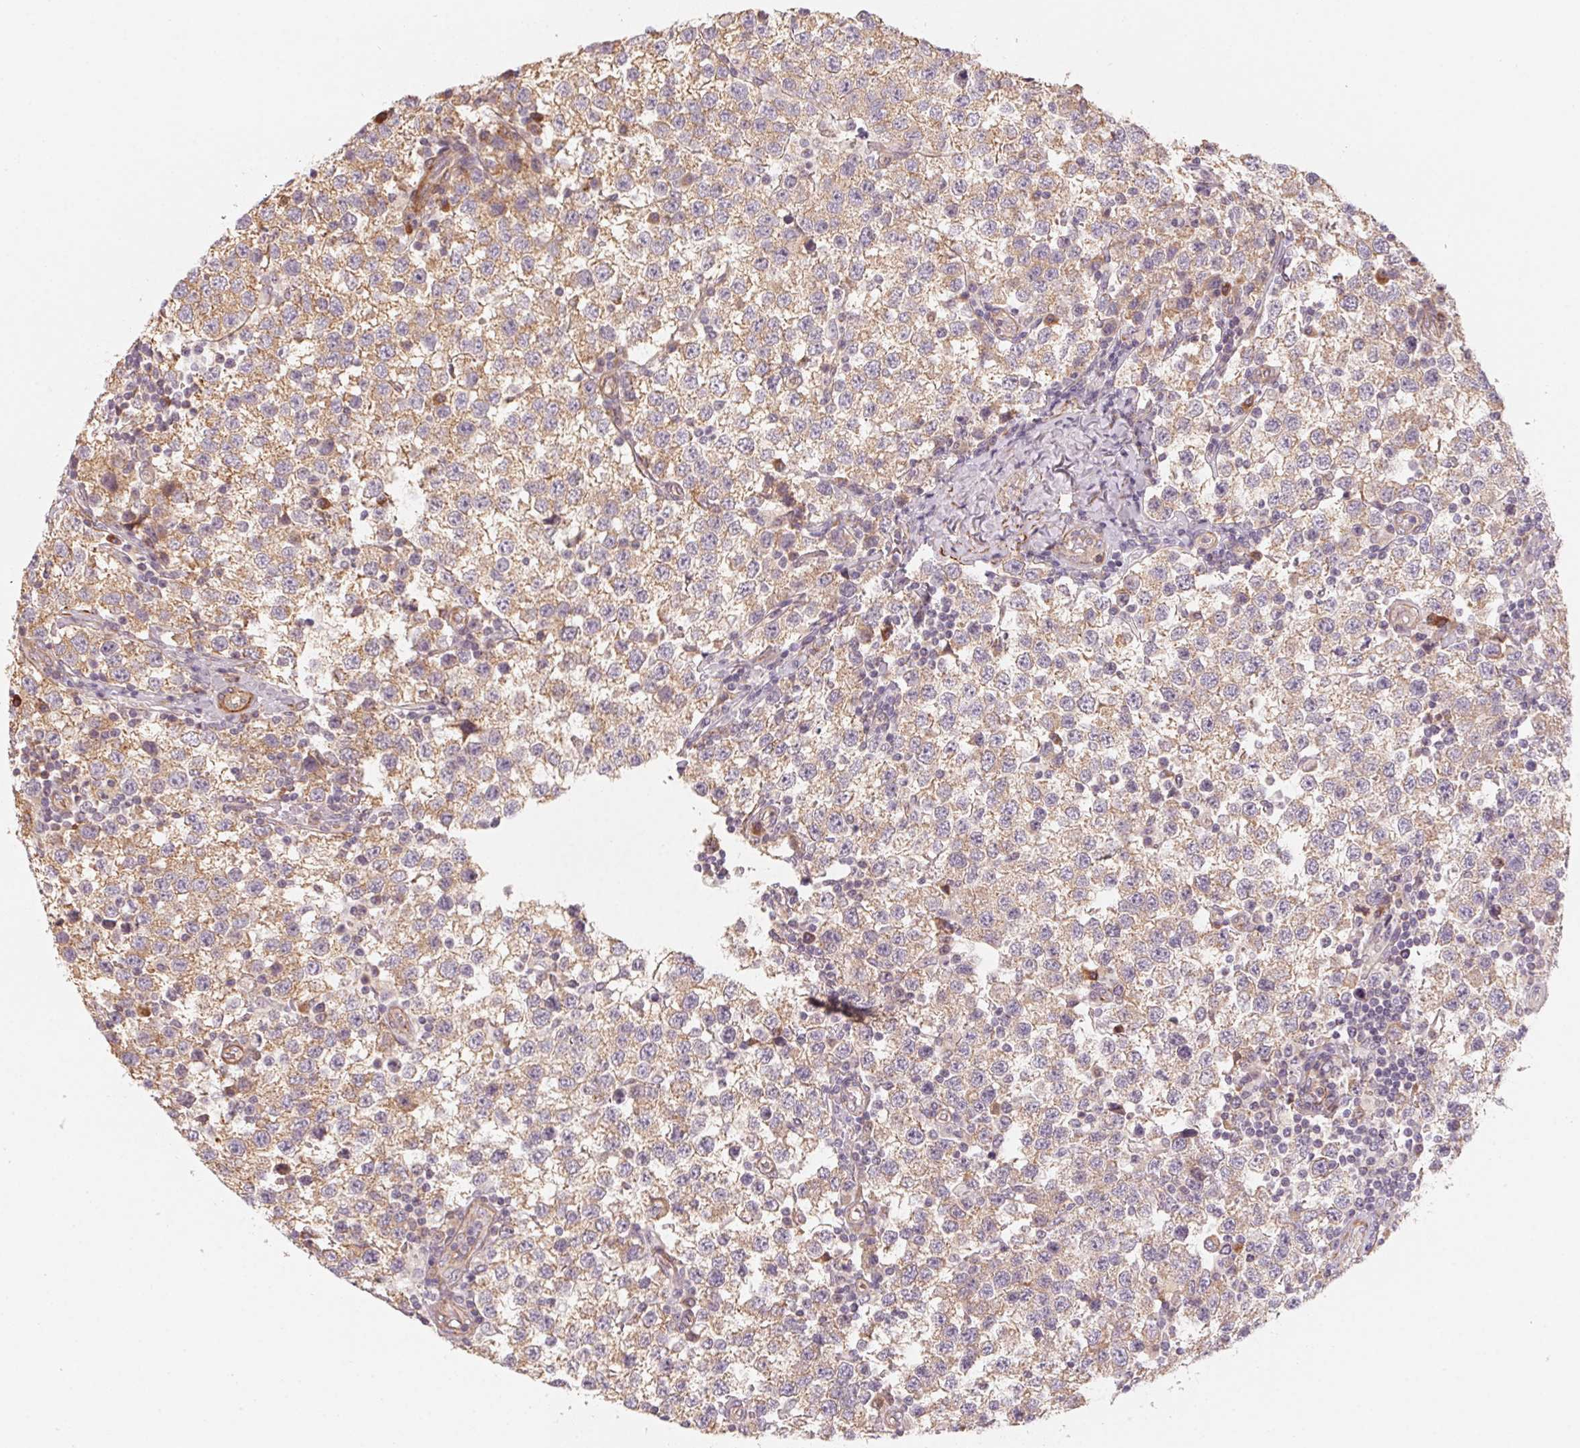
{"staining": {"intensity": "weak", "quantity": ">75%", "location": "cytoplasmic/membranous"}, "tissue": "testis cancer", "cell_type": "Tumor cells", "image_type": "cancer", "snomed": [{"axis": "morphology", "description": "Seminoma, NOS"}, {"axis": "topography", "description": "Testis"}], "caption": "Immunohistochemical staining of human seminoma (testis) demonstrates weak cytoplasmic/membranous protein expression in about >75% of tumor cells.", "gene": "CCDC112", "patient": {"sex": "male", "age": 34}}